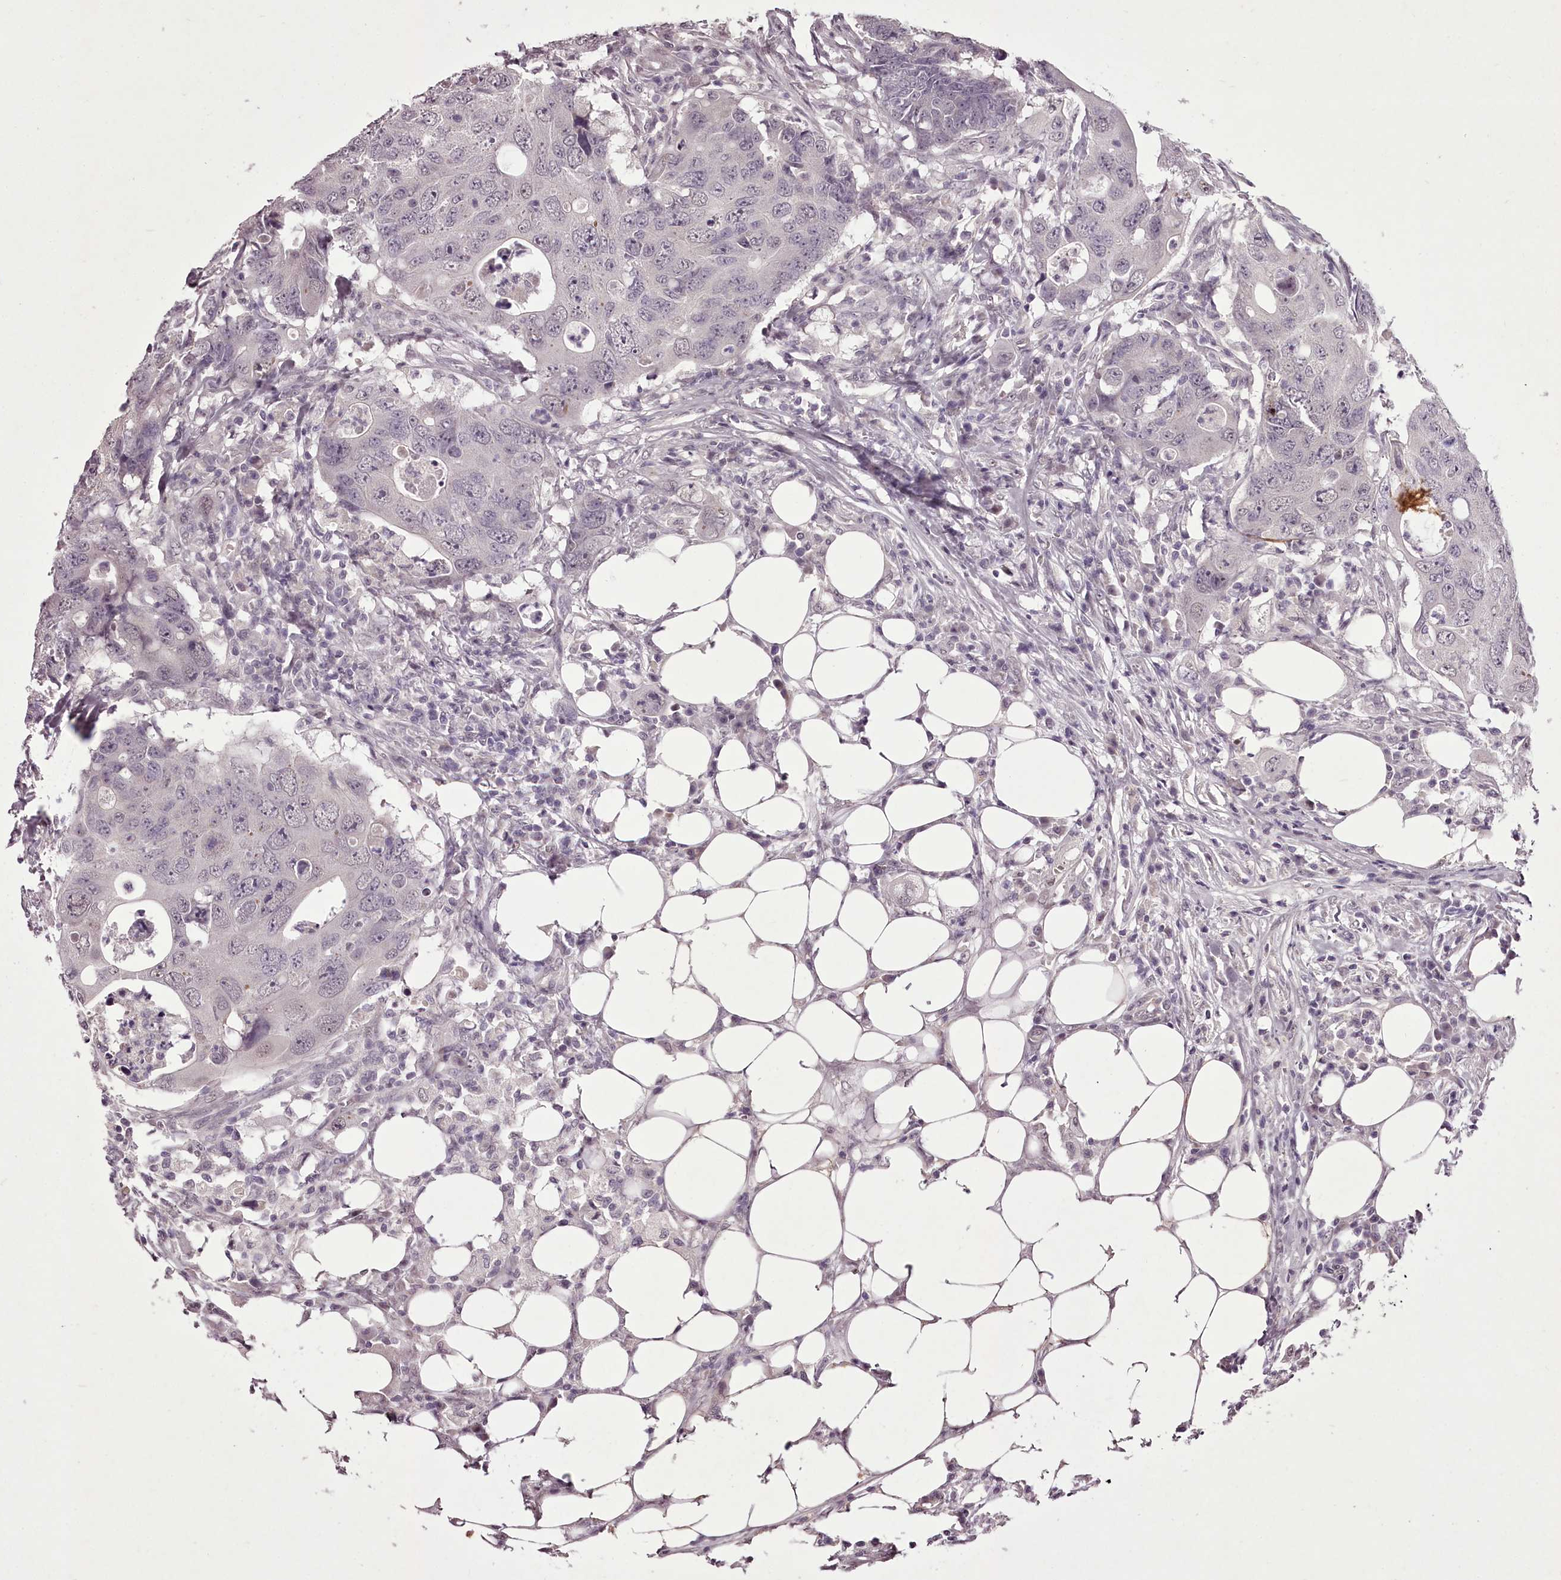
{"staining": {"intensity": "negative", "quantity": "none", "location": "none"}, "tissue": "colorectal cancer", "cell_type": "Tumor cells", "image_type": "cancer", "snomed": [{"axis": "morphology", "description": "Adenocarcinoma, NOS"}, {"axis": "topography", "description": "Colon"}], "caption": "The immunohistochemistry (IHC) micrograph has no significant staining in tumor cells of colorectal cancer (adenocarcinoma) tissue. (DAB (3,3'-diaminobenzidine) immunohistochemistry visualized using brightfield microscopy, high magnification).", "gene": "C1orf56", "patient": {"sex": "male", "age": 71}}